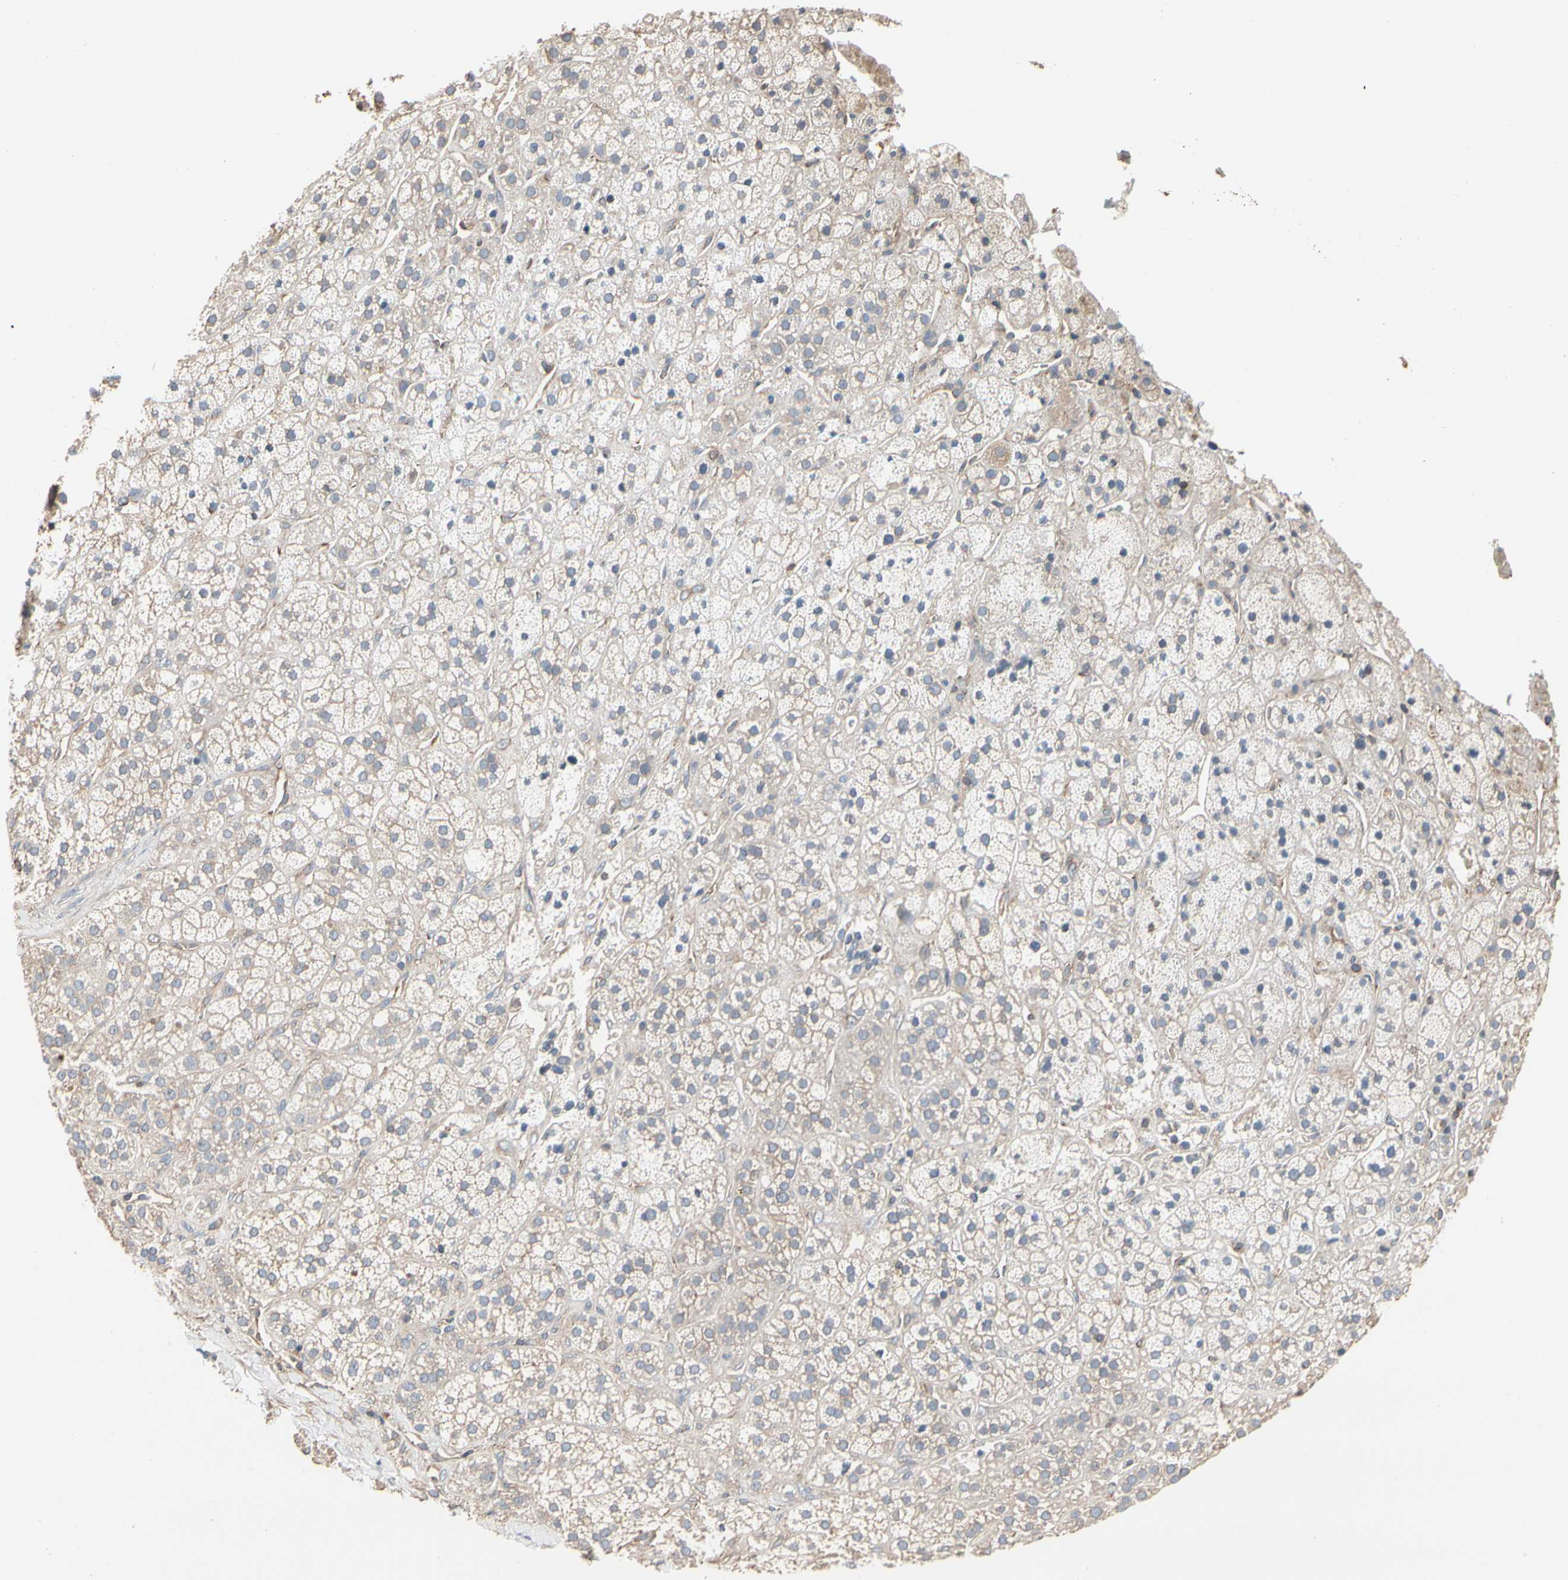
{"staining": {"intensity": "weak", "quantity": "25%-75%", "location": "cytoplasmic/membranous"}, "tissue": "adrenal gland", "cell_type": "Glandular cells", "image_type": "normal", "snomed": [{"axis": "morphology", "description": "Normal tissue, NOS"}, {"axis": "topography", "description": "Adrenal gland"}], "caption": "Weak cytoplasmic/membranous positivity is seen in approximately 25%-75% of glandular cells in unremarkable adrenal gland.", "gene": "PDZK1", "patient": {"sex": "male", "age": 56}}